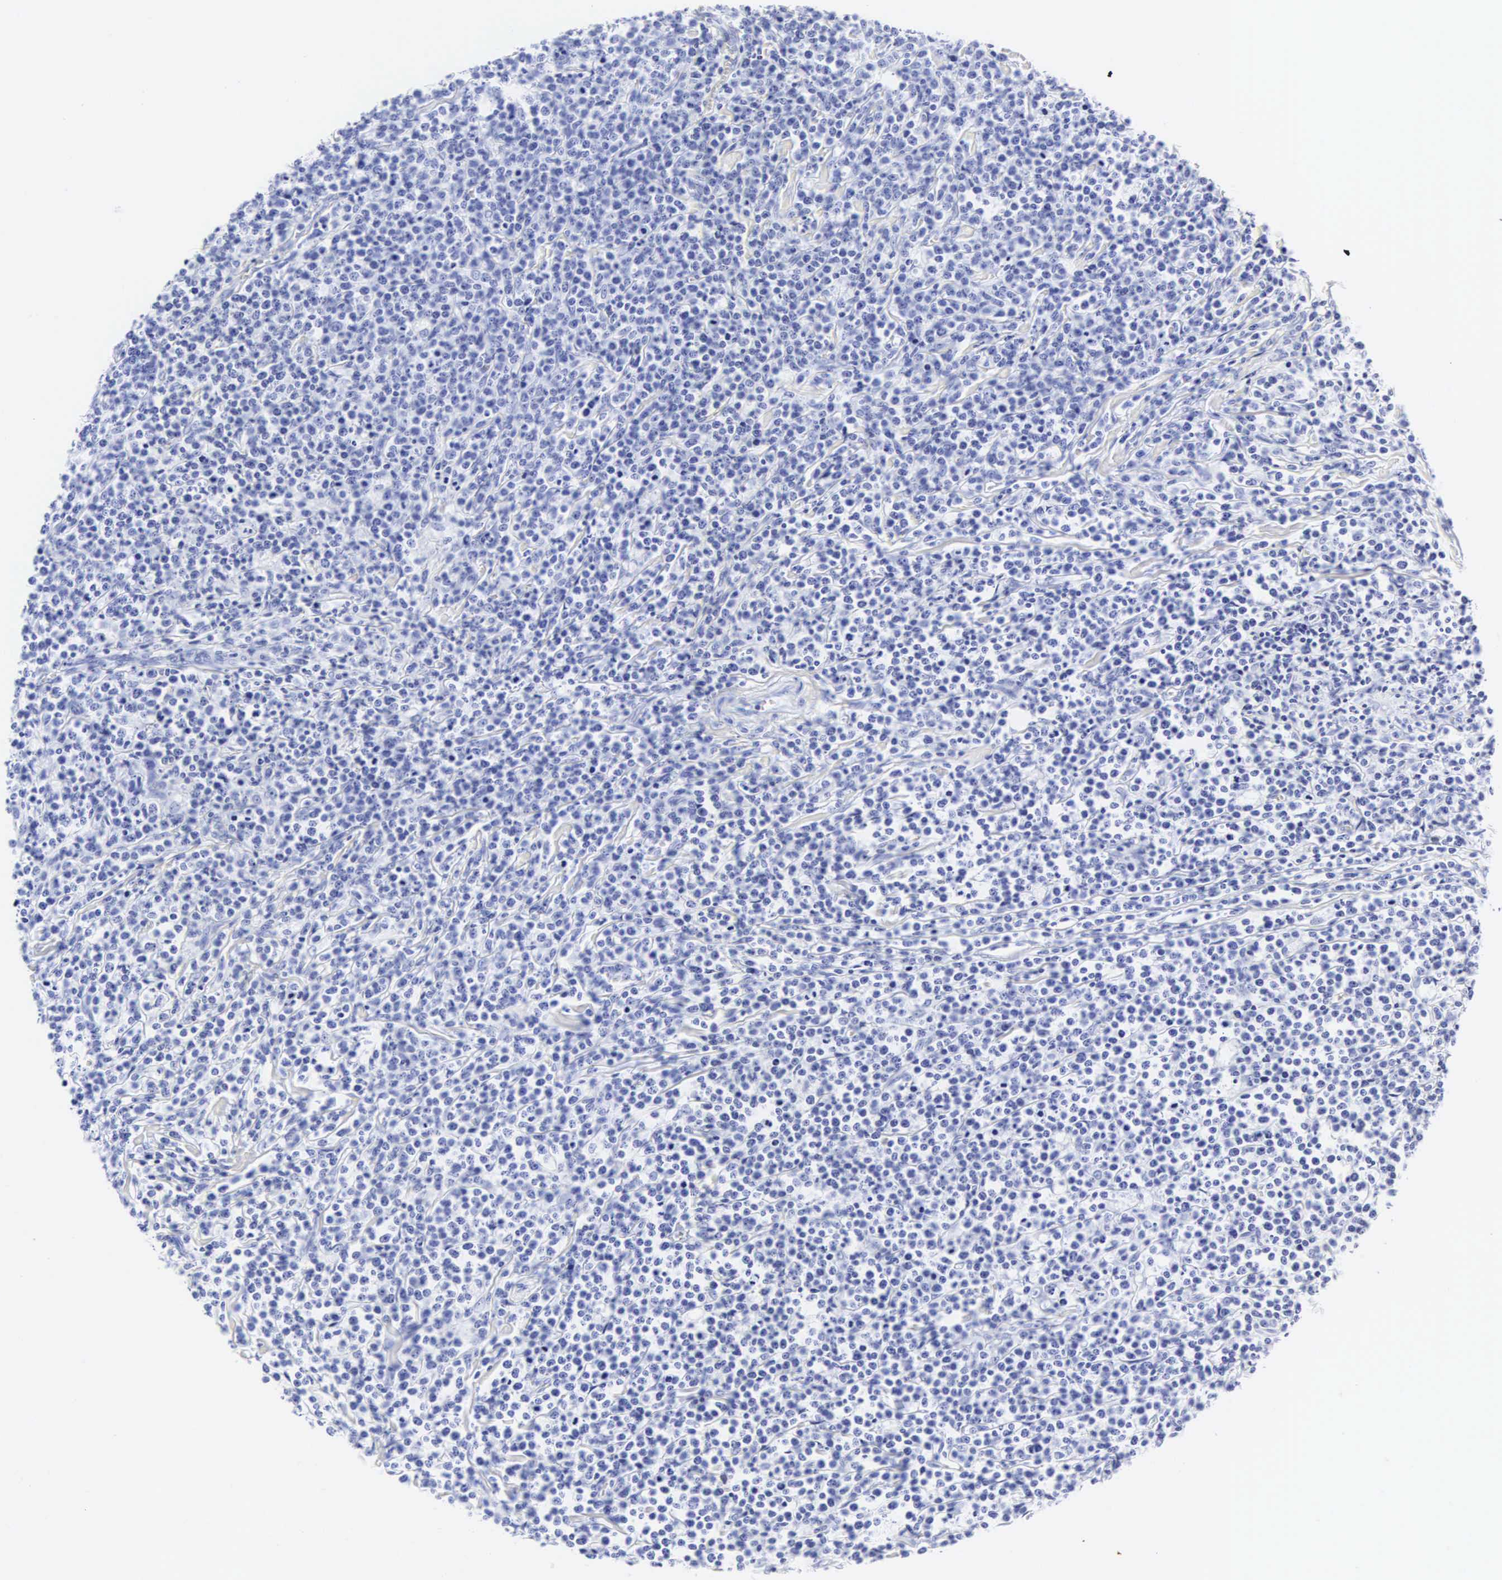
{"staining": {"intensity": "negative", "quantity": "none", "location": "none"}, "tissue": "lymphoma", "cell_type": "Tumor cells", "image_type": "cancer", "snomed": [{"axis": "morphology", "description": "Malignant lymphoma, non-Hodgkin's type, High grade"}, {"axis": "topography", "description": "Small intestine"}, {"axis": "topography", "description": "Colon"}], "caption": "A photomicrograph of high-grade malignant lymphoma, non-Hodgkin's type stained for a protein shows no brown staining in tumor cells. (Stains: DAB (3,3'-diaminobenzidine) immunohistochemistry with hematoxylin counter stain, Microscopy: brightfield microscopy at high magnification).", "gene": "CGB3", "patient": {"sex": "male", "age": 8}}